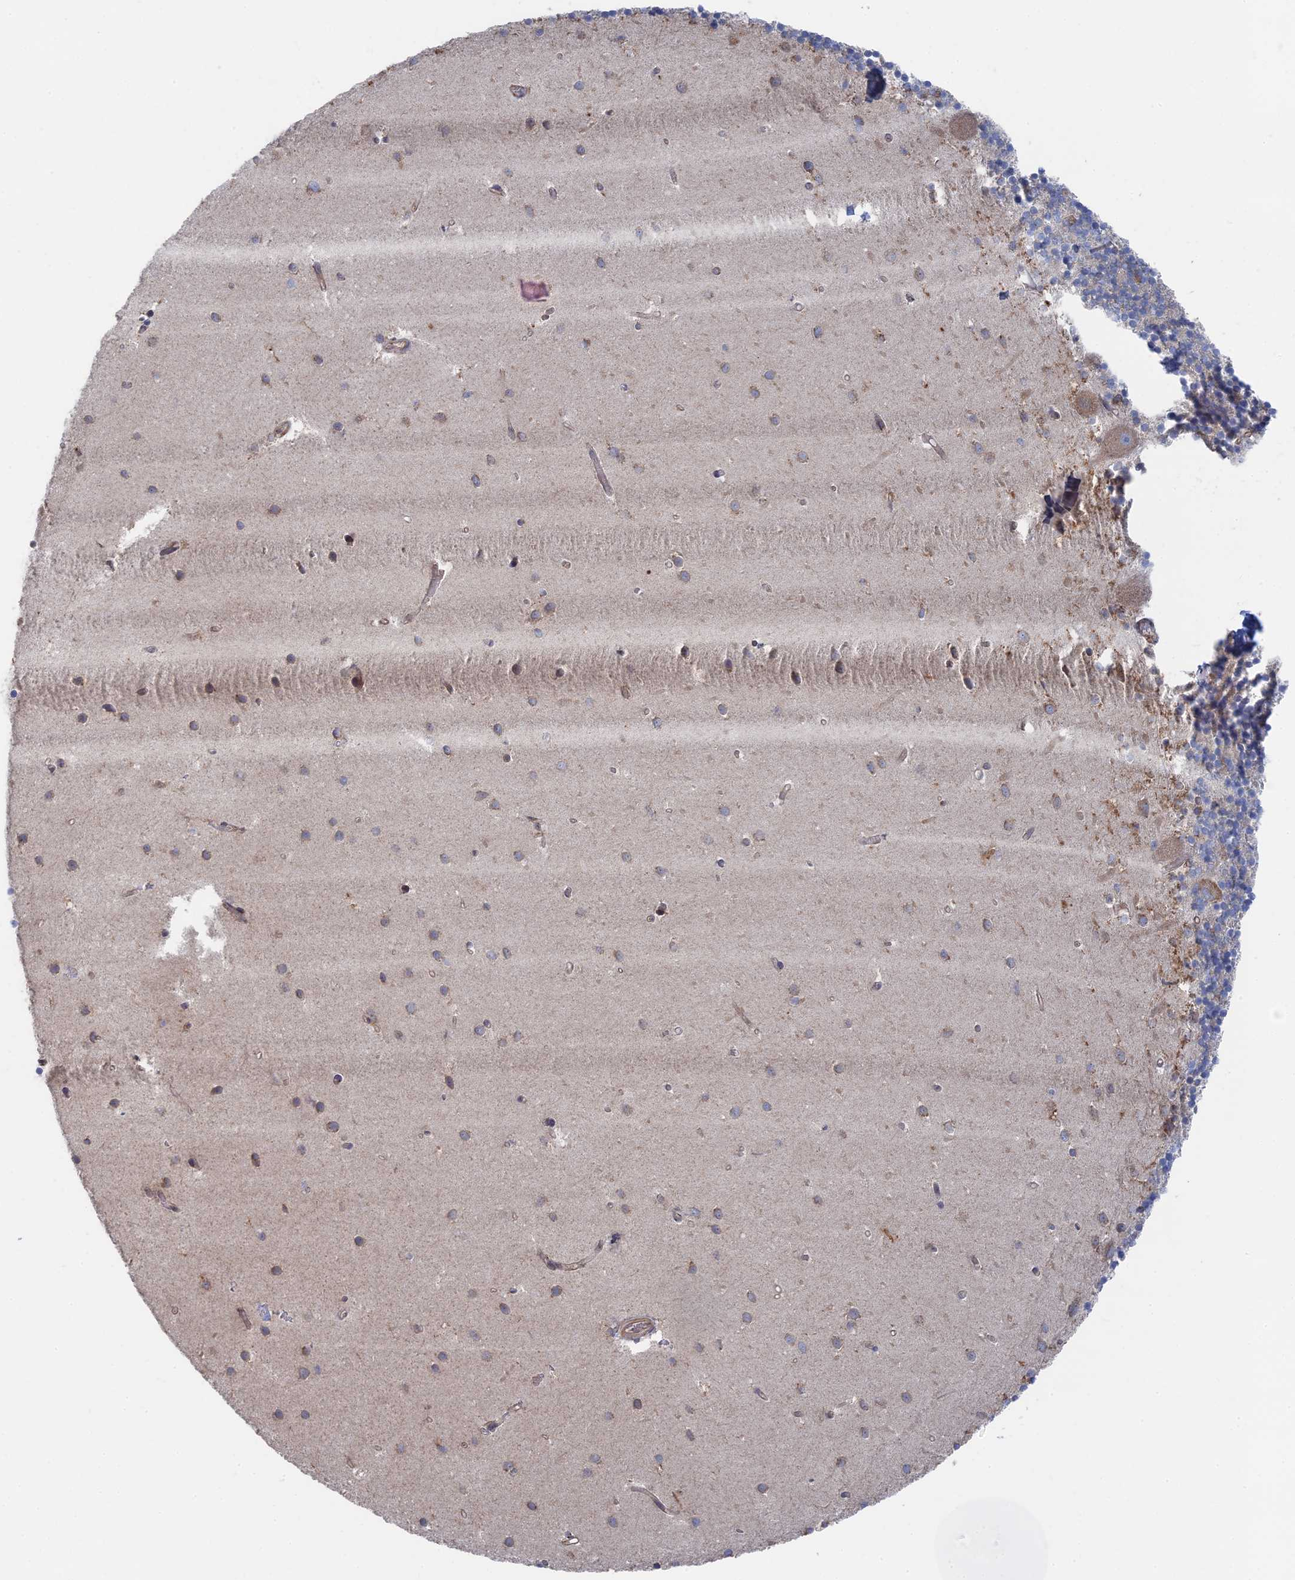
{"staining": {"intensity": "negative", "quantity": "none", "location": "none"}, "tissue": "cerebellum", "cell_type": "Cells in granular layer", "image_type": "normal", "snomed": [{"axis": "morphology", "description": "Normal tissue, NOS"}, {"axis": "topography", "description": "Cerebellum"}], "caption": "This is an IHC histopathology image of unremarkable cerebellum. There is no staining in cells in granular layer.", "gene": "BPIFB6", "patient": {"sex": "male", "age": 54}}